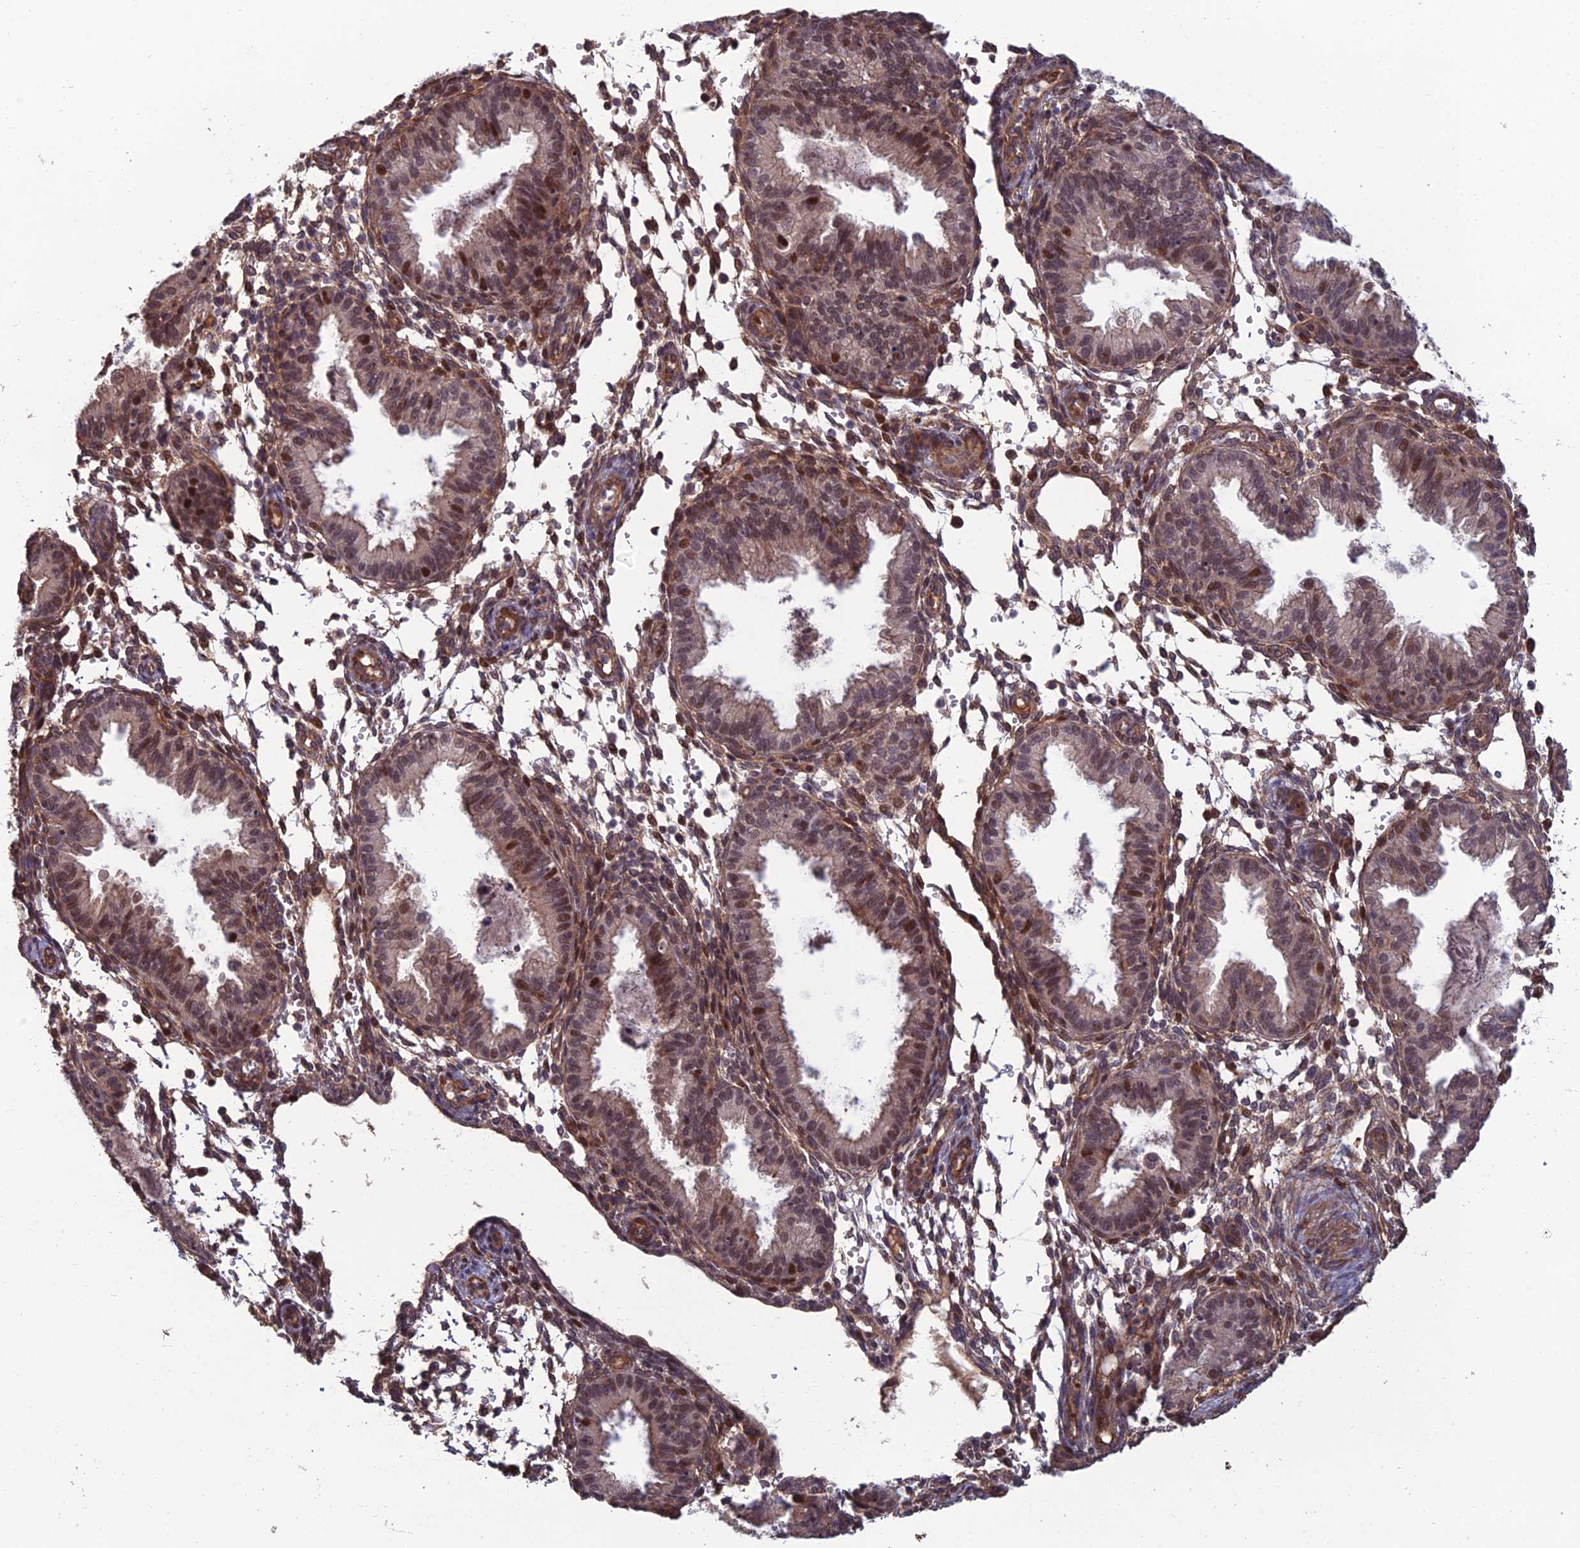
{"staining": {"intensity": "moderate", "quantity": "25%-75%", "location": "cytoplasmic/membranous,nuclear"}, "tissue": "endometrium", "cell_type": "Cells in endometrial stroma", "image_type": "normal", "snomed": [{"axis": "morphology", "description": "Normal tissue, NOS"}, {"axis": "topography", "description": "Endometrium"}], "caption": "DAB immunohistochemical staining of benign human endometrium shows moderate cytoplasmic/membranous,nuclear protein expression in about 25%-75% of cells in endometrial stroma.", "gene": "CCDC183", "patient": {"sex": "female", "age": 33}}